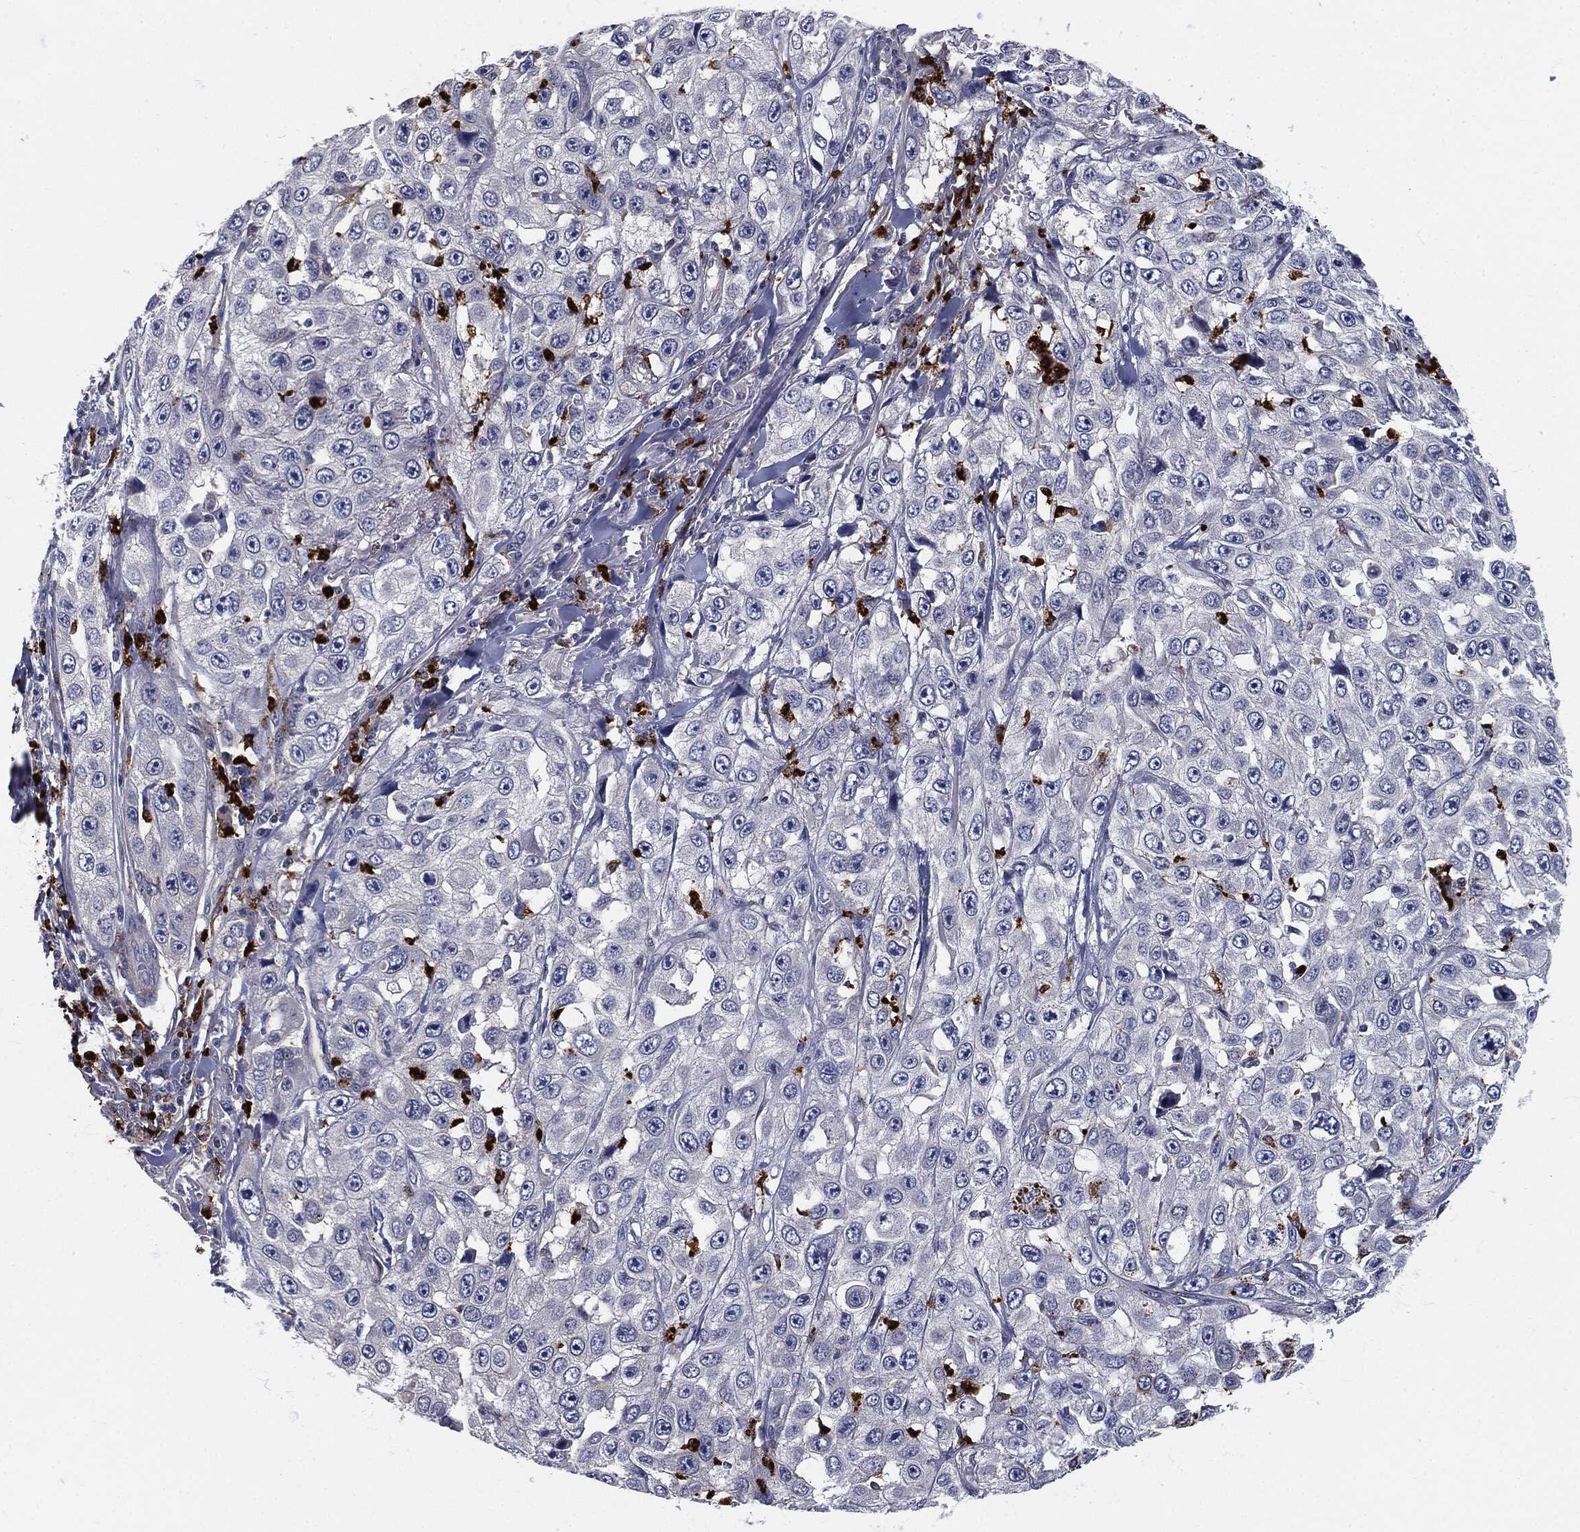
{"staining": {"intensity": "negative", "quantity": "none", "location": "none"}, "tissue": "skin cancer", "cell_type": "Tumor cells", "image_type": "cancer", "snomed": [{"axis": "morphology", "description": "Squamous cell carcinoma, NOS"}, {"axis": "topography", "description": "Skin"}], "caption": "Squamous cell carcinoma (skin) was stained to show a protein in brown. There is no significant expression in tumor cells.", "gene": "MPO", "patient": {"sex": "male", "age": 82}}